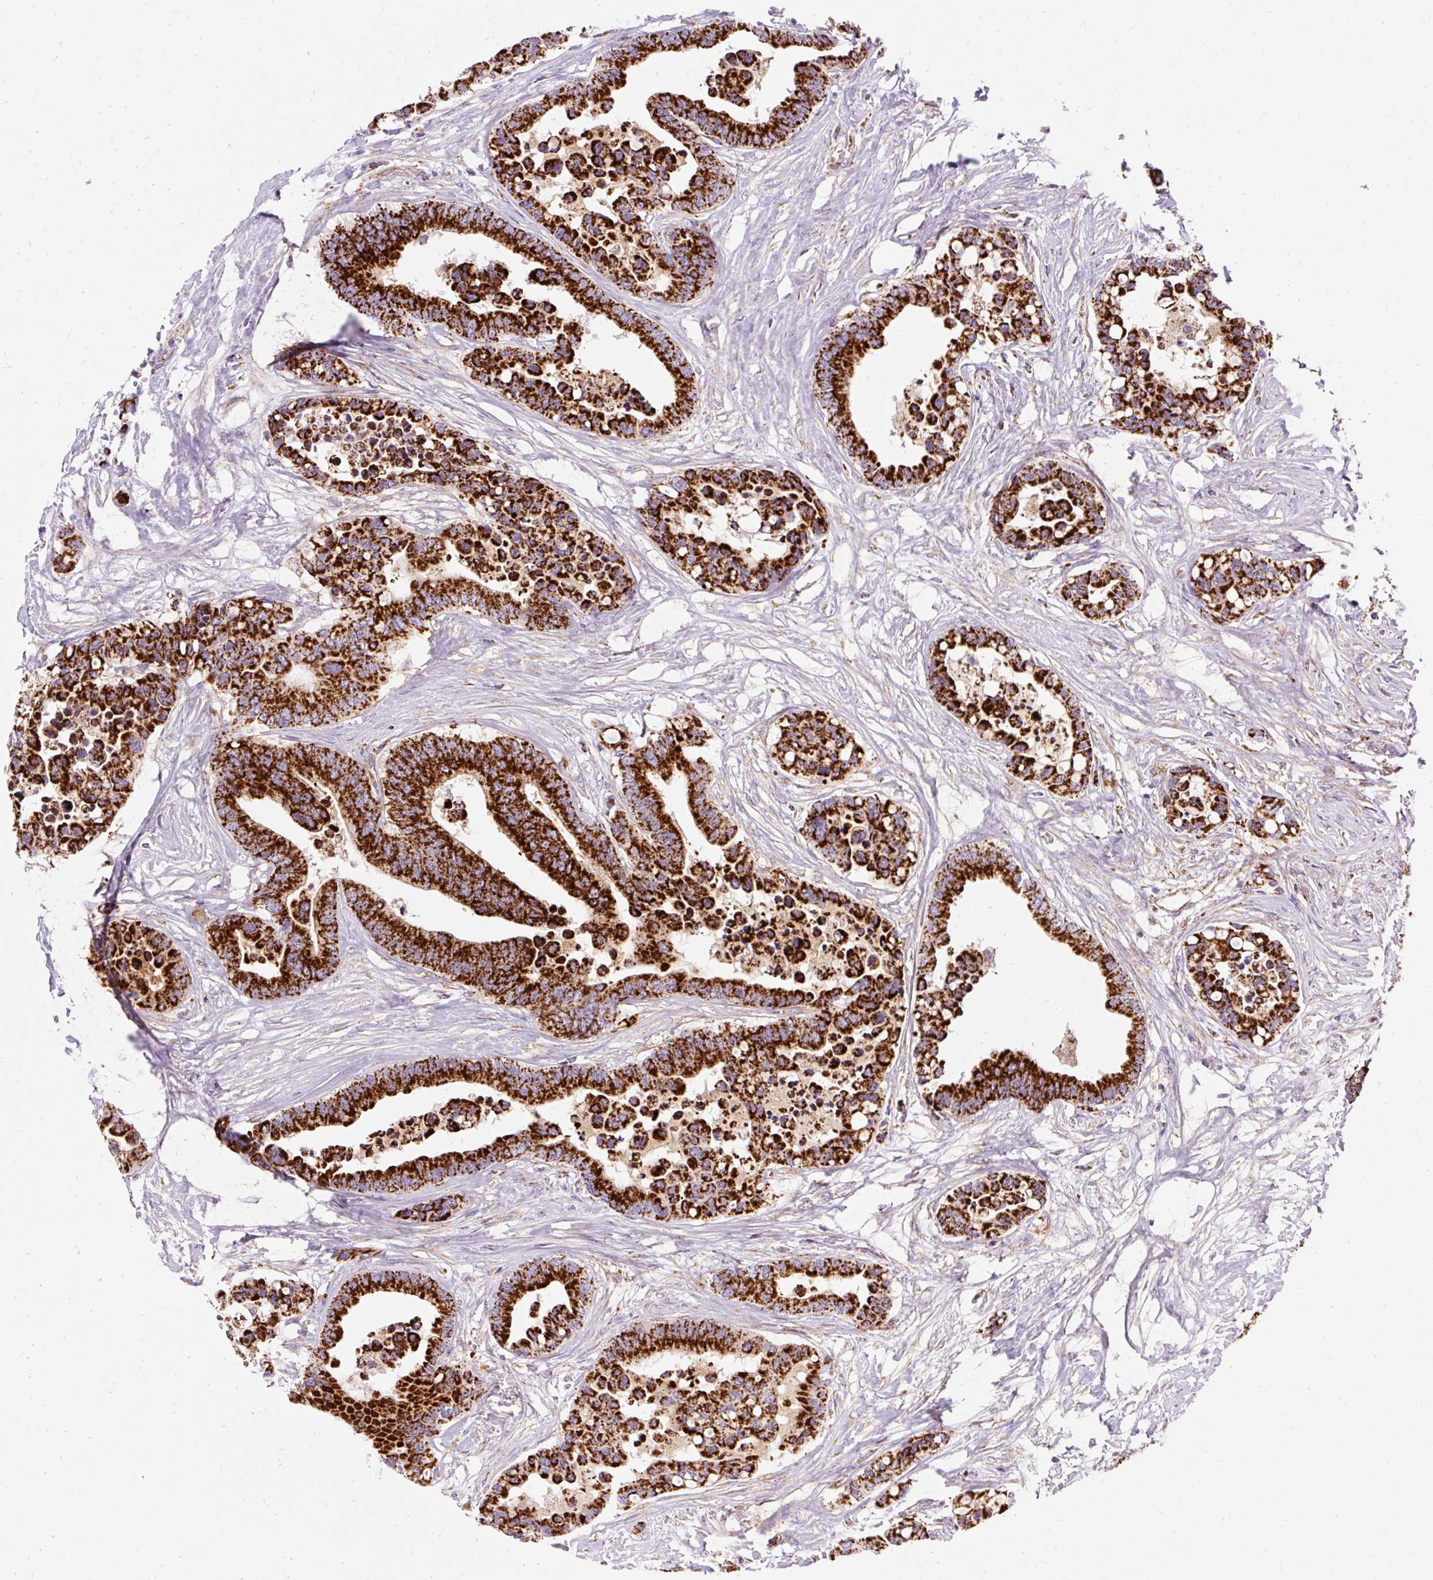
{"staining": {"intensity": "strong", "quantity": ">75%", "location": "cytoplasmic/membranous"}, "tissue": "colorectal cancer", "cell_type": "Tumor cells", "image_type": "cancer", "snomed": [{"axis": "morphology", "description": "Adenocarcinoma, NOS"}, {"axis": "topography", "description": "Colon"}], "caption": "A brown stain shows strong cytoplasmic/membranous staining of a protein in adenocarcinoma (colorectal) tumor cells.", "gene": "CEP290", "patient": {"sex": "male", "age": 82}}